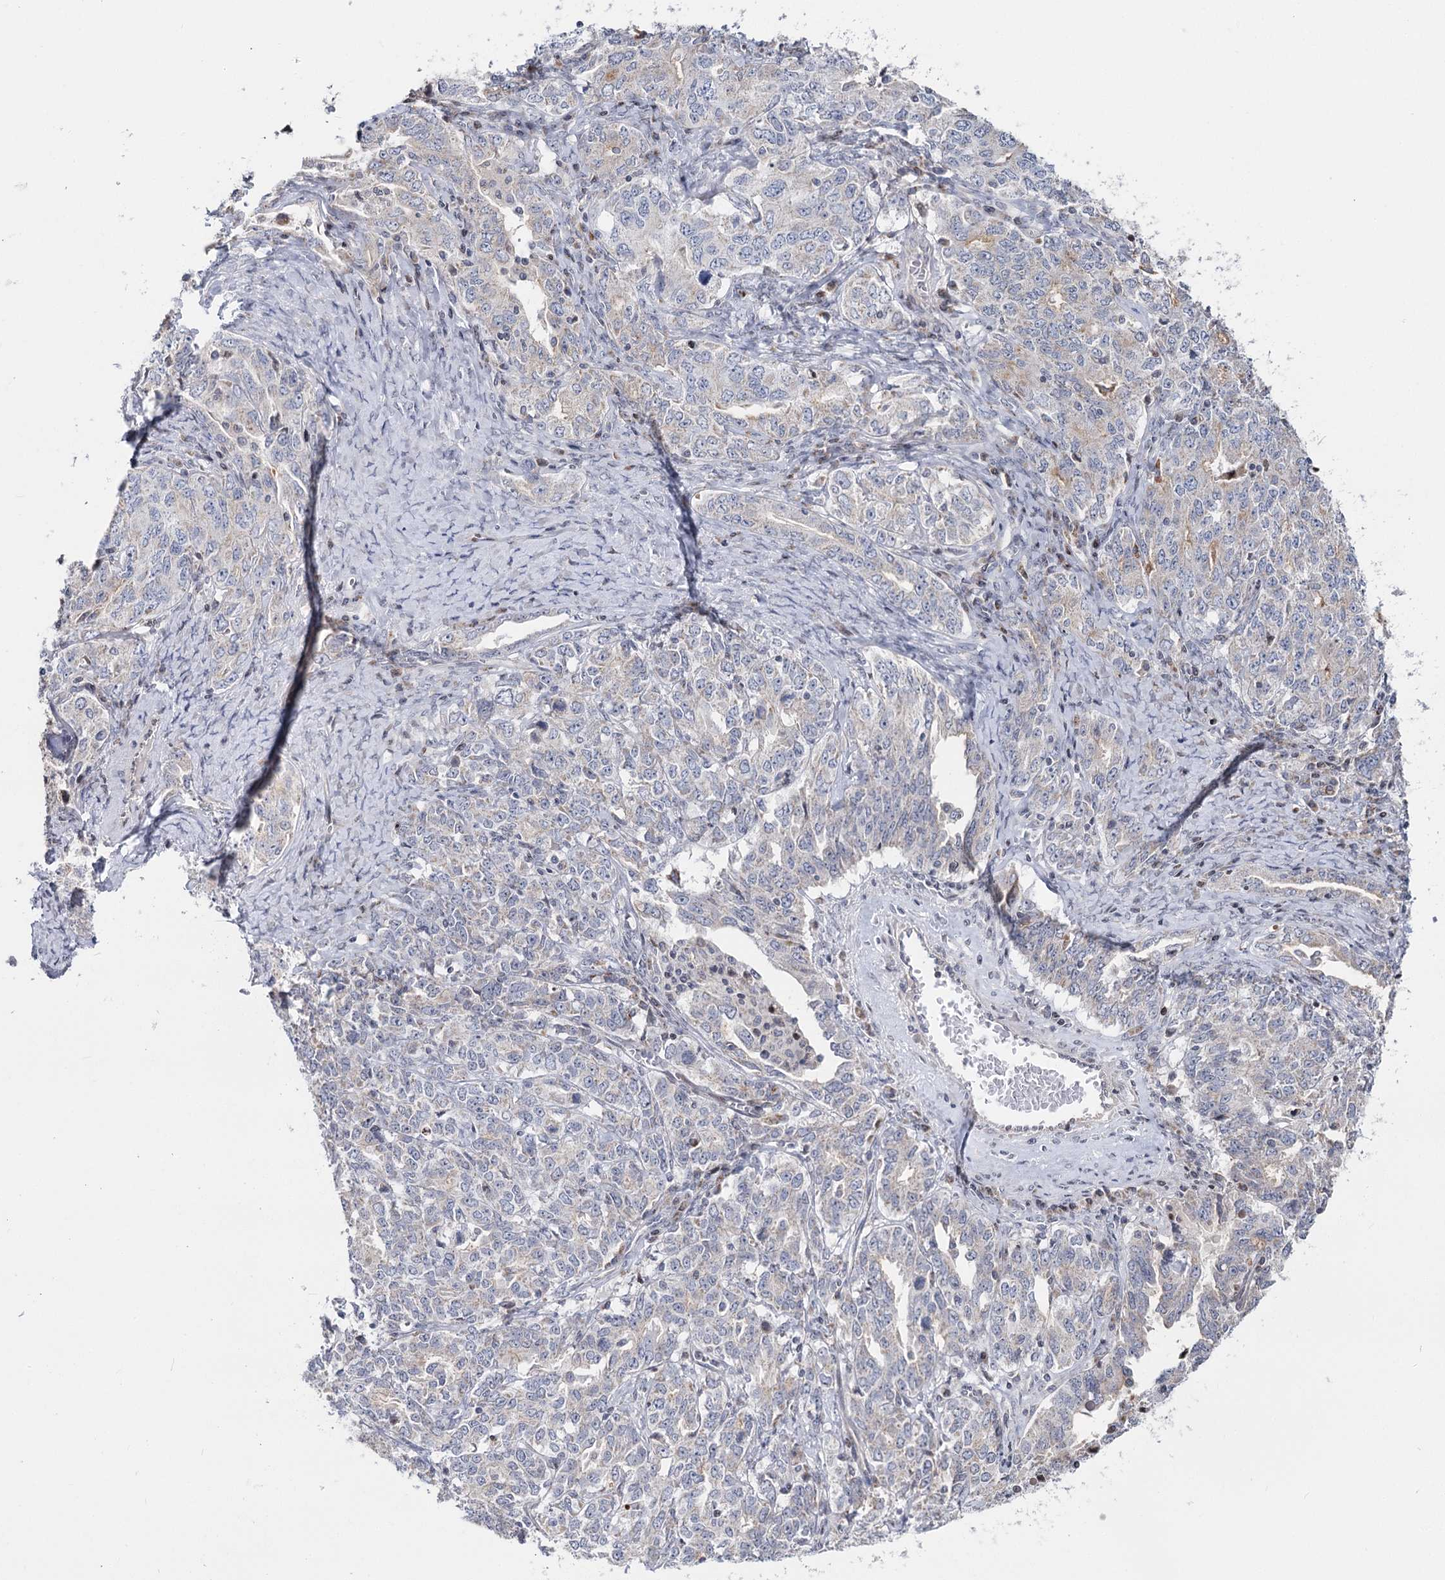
{"staining": {"intensity": "negative", "quantity": "none", "location": "none"}, "tissue": "ovarian cancer", "cell_type": "Tumor cells", "image_type": "cancer", "snomed": [{"axis": "morphology", "description": "Carcinoma, endometroid"}, {"axis": "topography", "description": "Ovary"}], "caption": "Ovarian cancer was stained to show a protein in brown. There is no significant staining in tumor cells.", "gene": "PTGR1", "patient": {"sex": "female", "age": 62}}